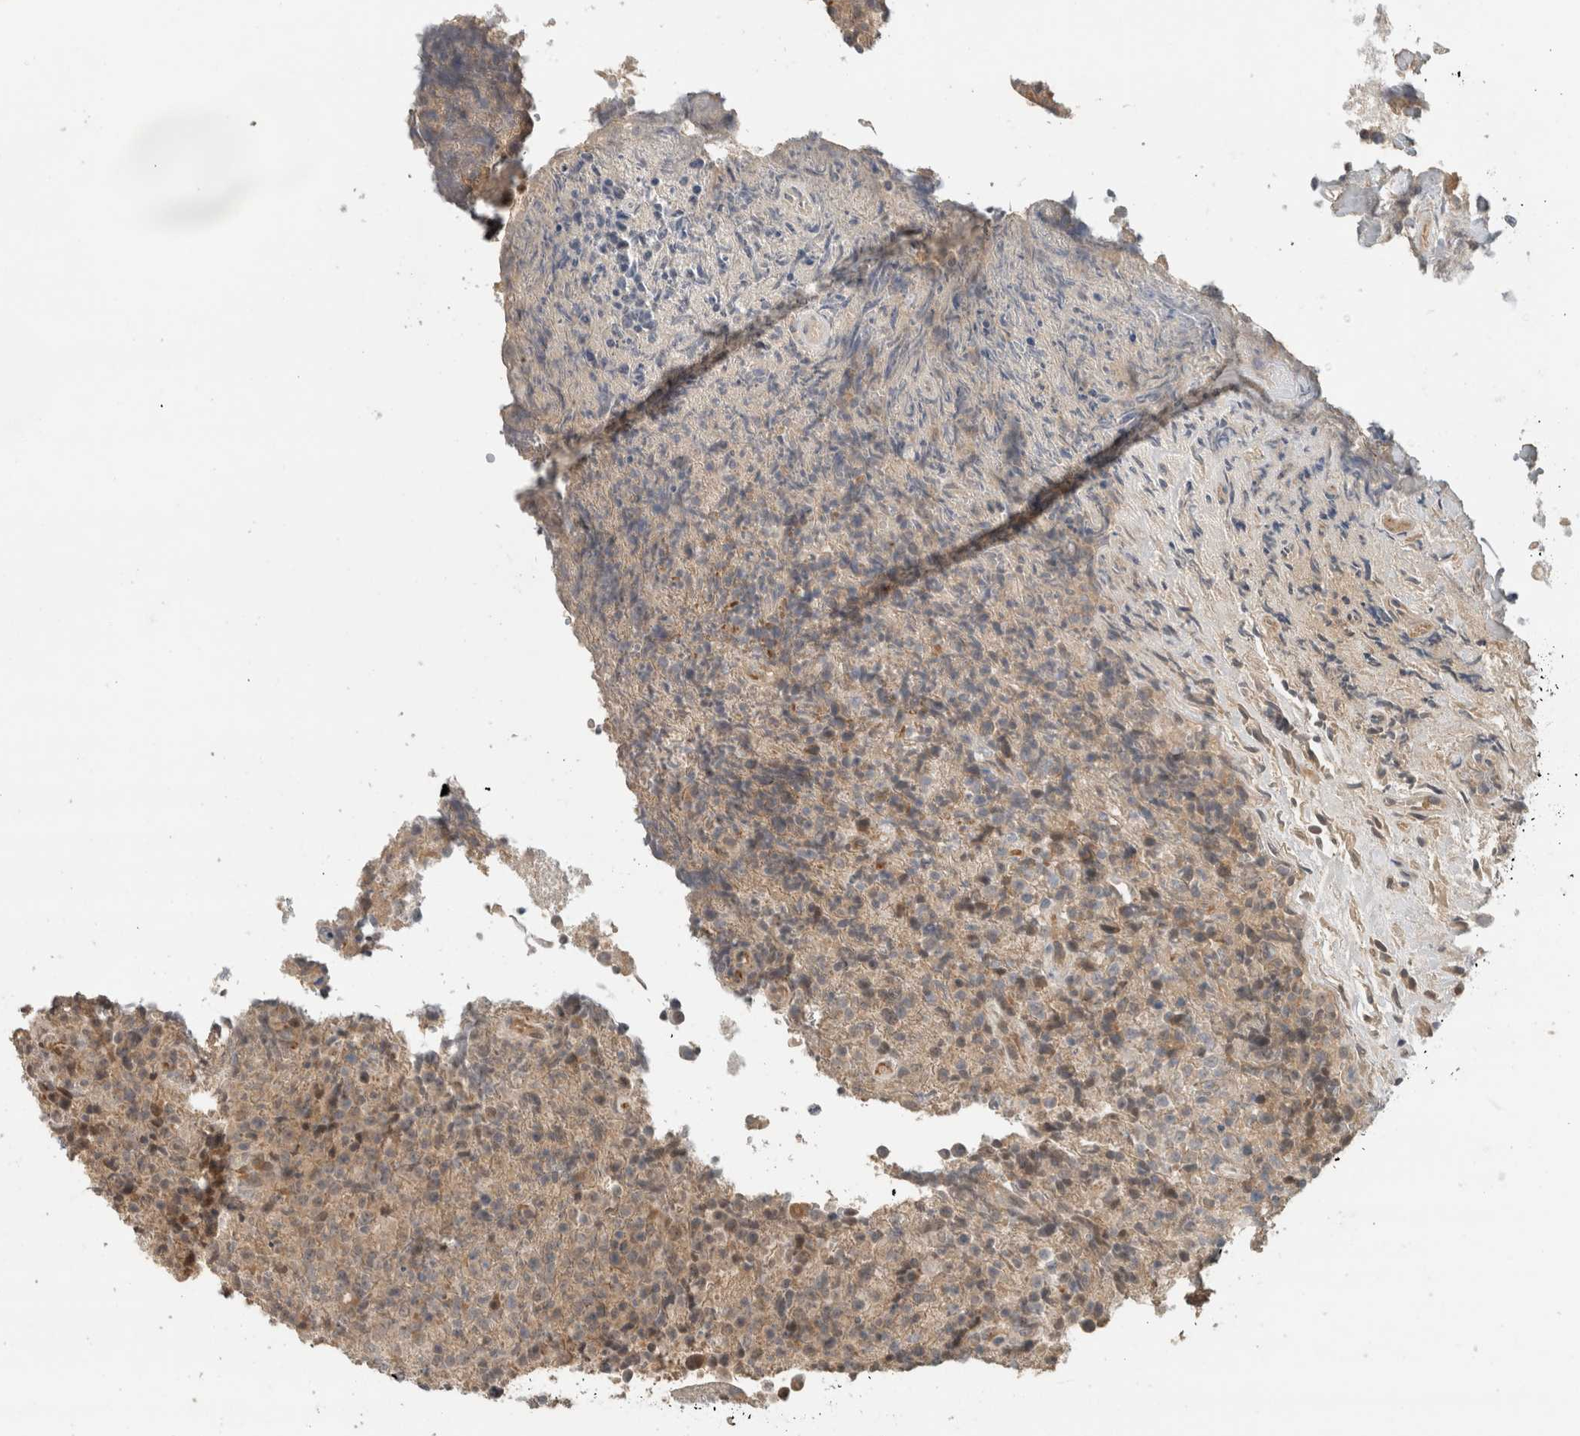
{"staining": {"intensity": "weak", "quantity": "<25%", "location": "cytoplasmic/membranous"}, "tissue": "lymphoma", "cell_type": "Tumor cells", "image_type": "cancer", "snomed": [{"axis": "morphology", "description": "Malignant lymphoma, non-Hodgkin's type, High grade"}, {"axis": "topography", "description": "Lymph node"}], "caption": "Immunohistochemistry image of neoplastic tissue: human malignant lymphoma, non-Hodgkin's type (high-grade) stained with DAB (3,3'-diaminobenzidine) exhibits no significant protein staining in tumor cells. The staining is performed using DAB brown chromogen with nuclei counter-stained in using hematoxylin.", "gene": "ERCC6L2", "patient": {"sex": "male", "age": 13}}